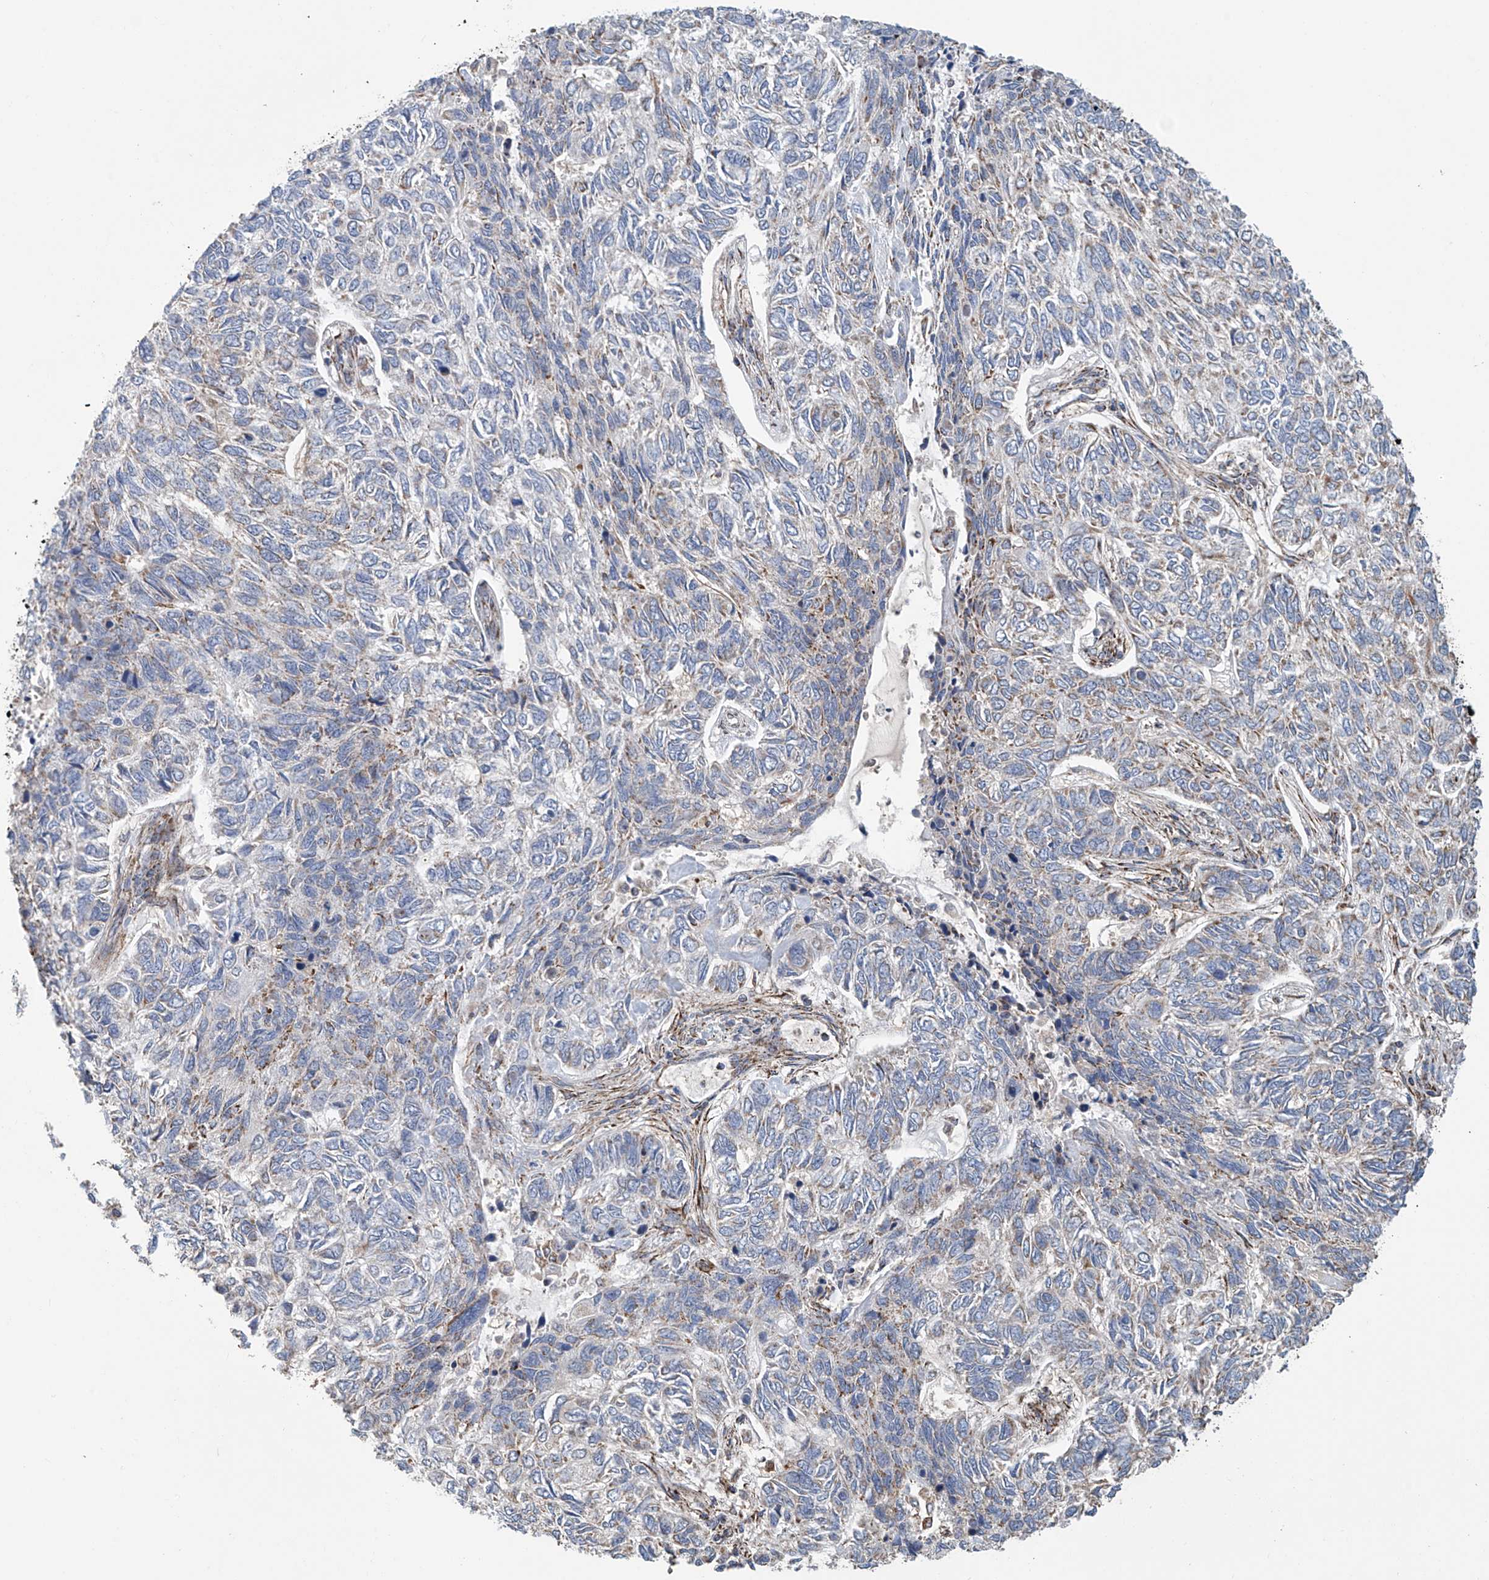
{"staining": {"intensity": "weak", "quantity": "25%-75%", "location": "cytoplasmic/membranous"}, "tissue": "skin cancer", "cell_type": "Tumor cells", "image_type": "cancer", "snomed": [{"axis": "morphology", "description": "Basal cell carcinoma"}, {"axis": "topography", "description": "Skin"}], "caption": "Tumor cells demonstrate weak cytoplasmic/membranous positivity in about 25%-75% of cells in basal cell carcinoma (skin).", "gene": "COMMD1", "patient": {"sex": "female", "age": 65}}